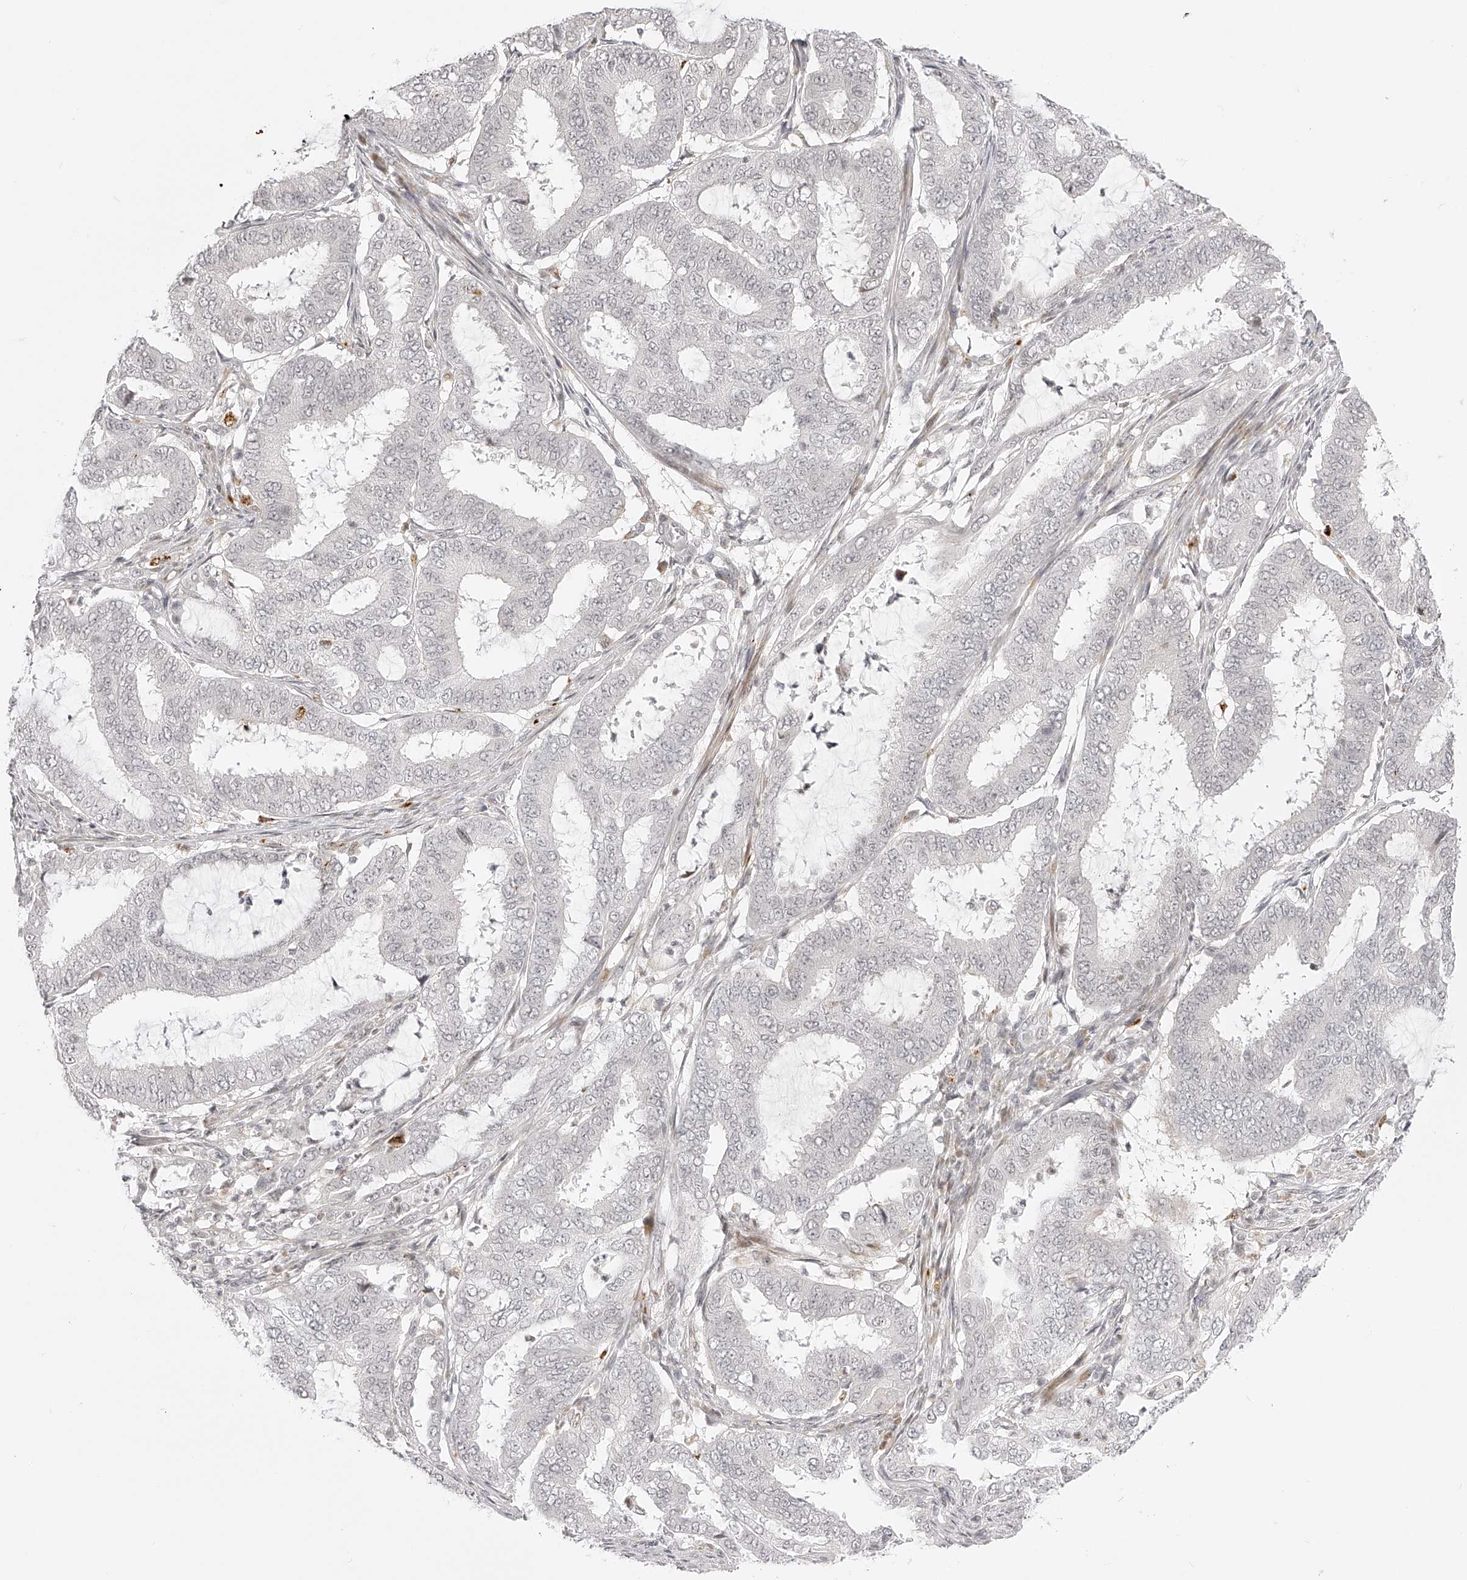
{"staining": {"intensity": "negative", "quantity": "none", "location": "none"}, "tissue": "endometrial cancer", "cell_type": "Tumor cells", "image_type": "cancer", "snomed": [{"axis": "morphology", "description": "Adenocarcinoma, NOS"}, {"axis": "topography", "description": "Endometrium"}], "caption": "Endometrial cancer (adenocarcinoma) stained for a protein using IHC reveals no staining tumor cells.", "gene": "PLEKHG1", "patient": {"sex": "female", "age": 51}}